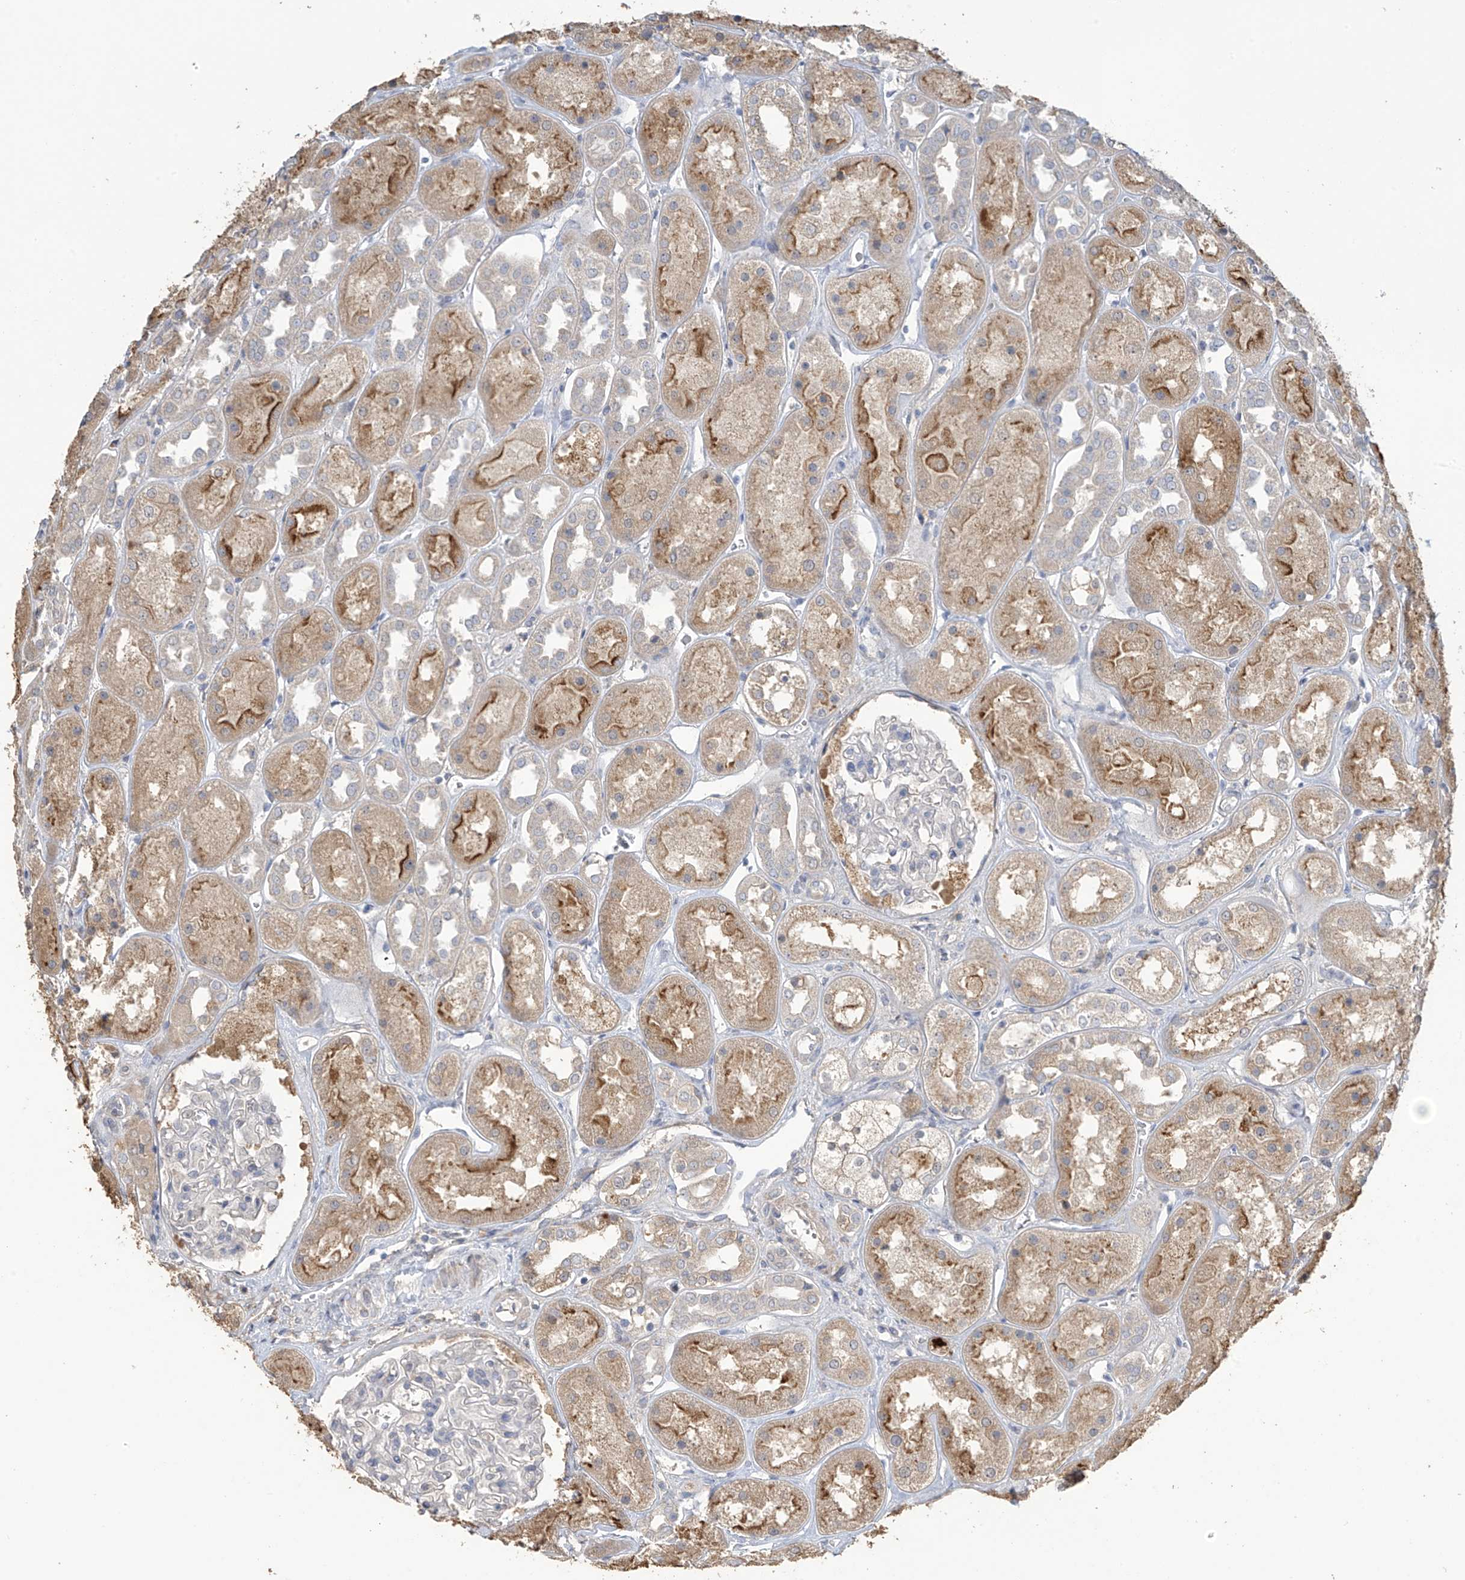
{"staining": {"intensity": "negative", "quantity": "none", "location": "none"}, "tissue": "kidney", "cell_type": "Cells in glomeruli", "image_type": "normal", "snomed": [{"axis": "morphology", "description": "Normal tissue, NOS"}, {"axis": "topography", "description": "Kidney"}], "caption": "High magnification brightfield microscopy of benign kidney stained with DAB (3,3'-diaminobenzidine) (brown) and counterstained with hematoxylin (blue): cells in glomeruli show no significant positivity. (Brightfield microscopy of DAB immunohistochemistry at high magnification).", "gene": "SLFN14", "patient": {"sex": "male", "age": 70}}